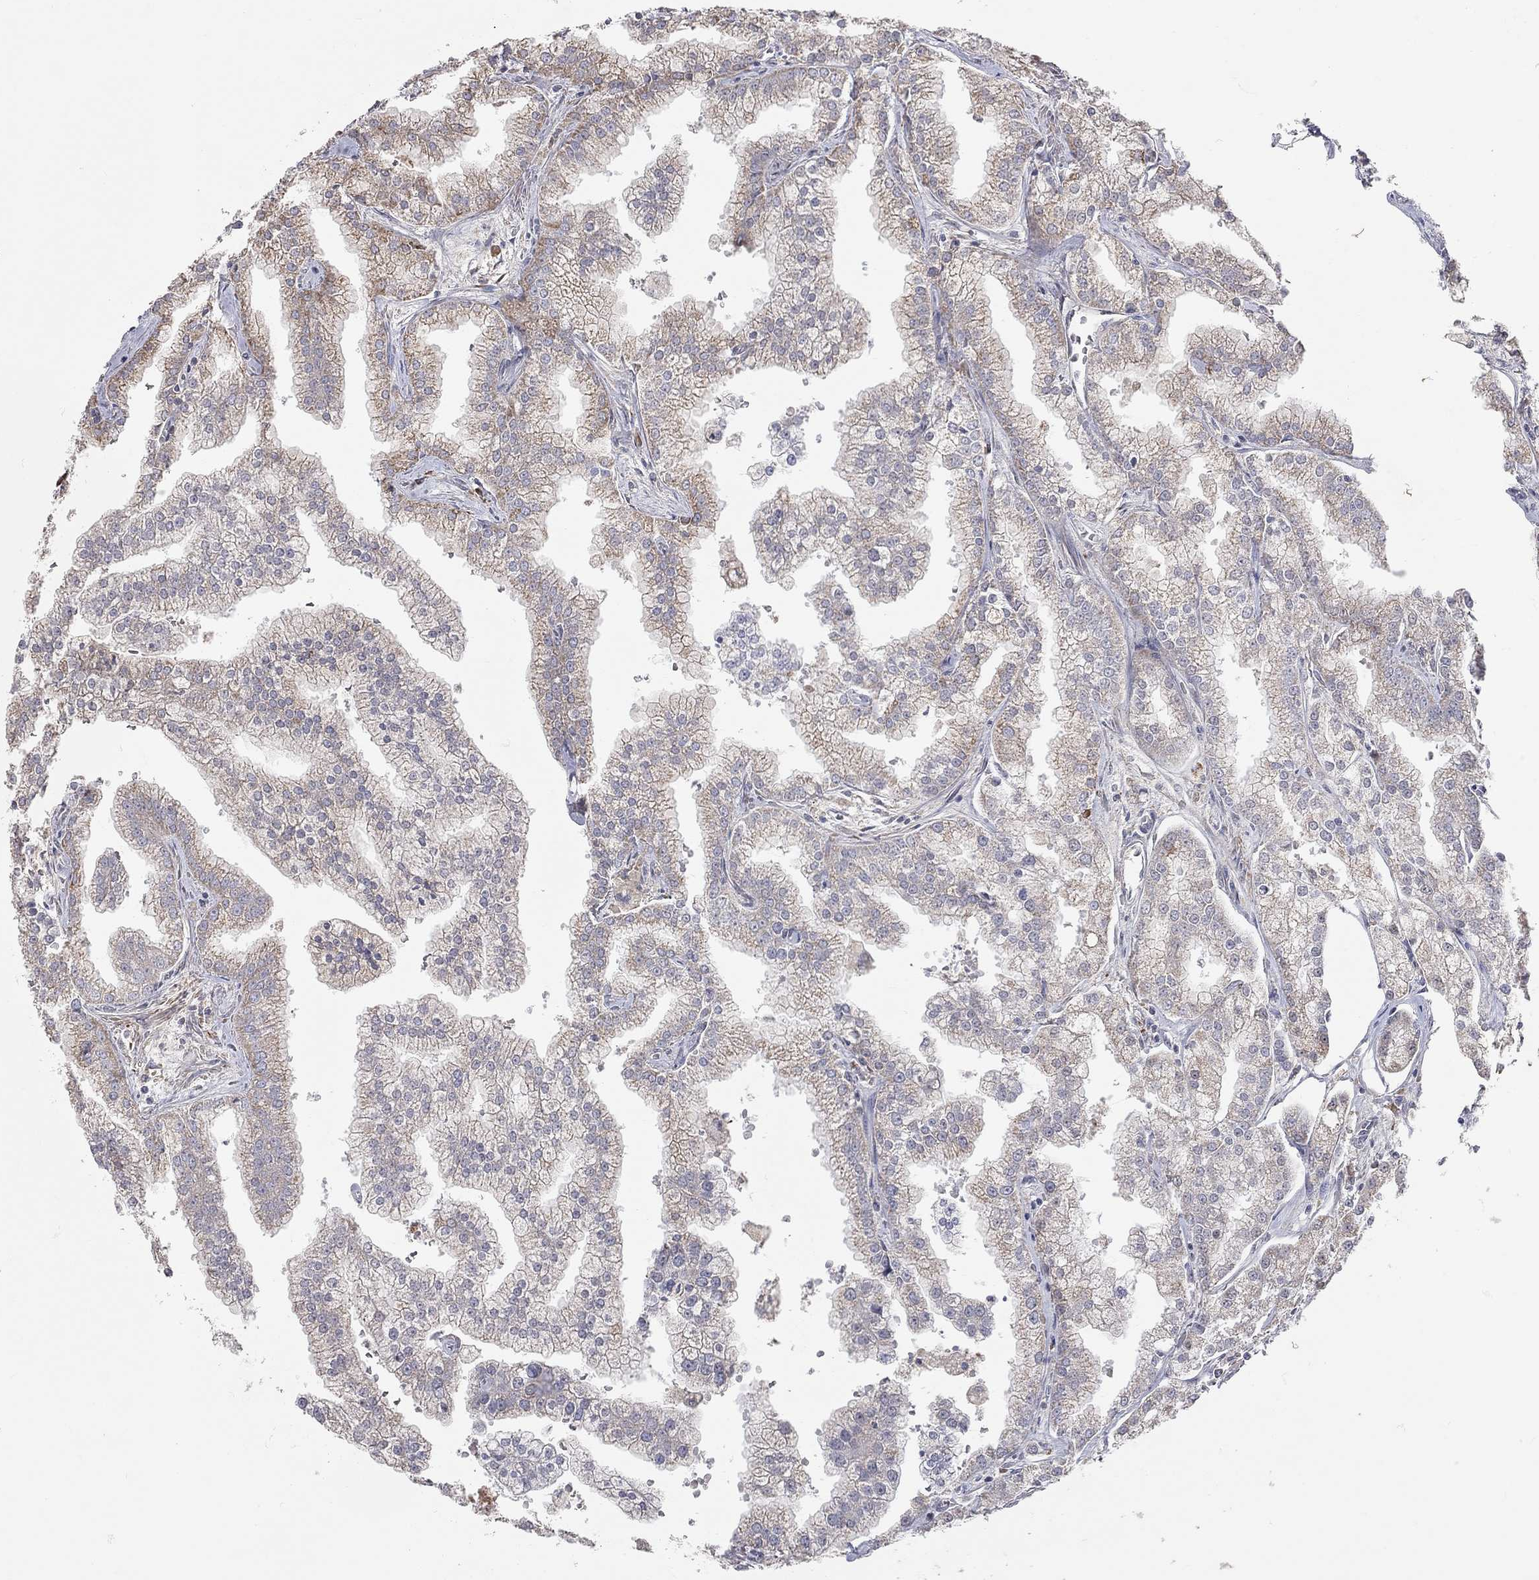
{"staining": {"intensity": "moderate", "quantity": "<25%", "location": "cytoplasmic/membranous"}, "tissue": "prostate cancer", "cell_type": "Tumor cells", "image_type": "cancer", "snomed": [{"axis": "morphology", "description": "Adenocarcinoma, NOS"}, {"axis": "topography", "description": "Prostate"}], "caption": "Prostate adenocarcinoma stained for a protein reveals moderate cytoplasmic/membranous positivity in tumor cells.", "gene": "XAGE2", "patient": {"sex": "male", "age": 70}}